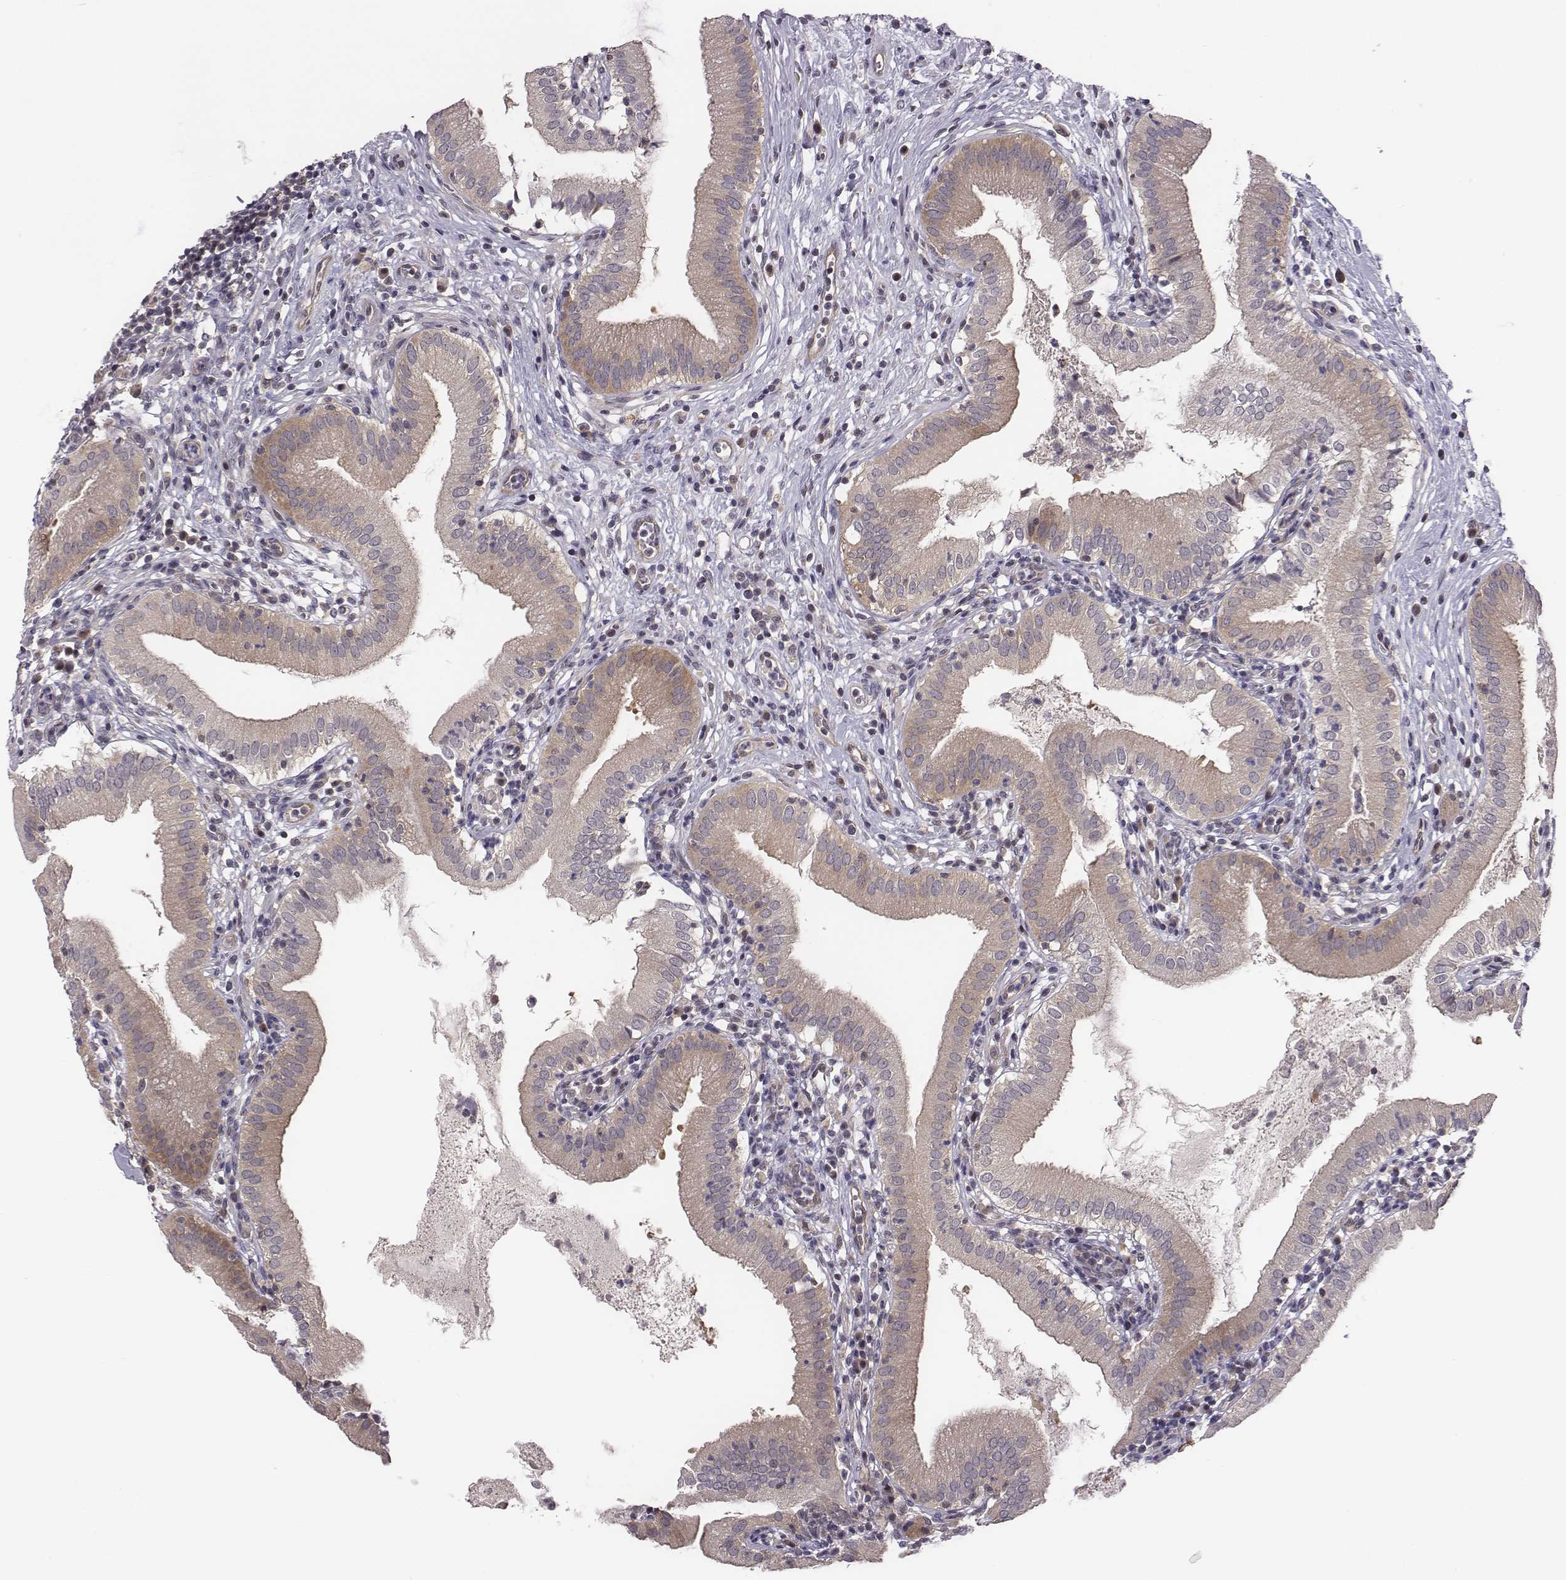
{"staining": {"intensity": "moderate", "quantity": "<25%", "location": "cytoplasmic/membranous"}, "tissue": "gallbladder", "cell_type": "Glandular cells", "image_type": "normal", "snomed": [{"axis": "morphology", "description": "Normal tissue, NOS"}, {"axis": "topography", "description": "Gallbladder"}], "caption": "DAB immunohistochemical staining of normal human gallbladder displays moderate cytoplasmic/membranous protein positivity in about <25% of glandular cells.", "gene": "SMURF2", "patient": {"sex": "female", "age": 65}}